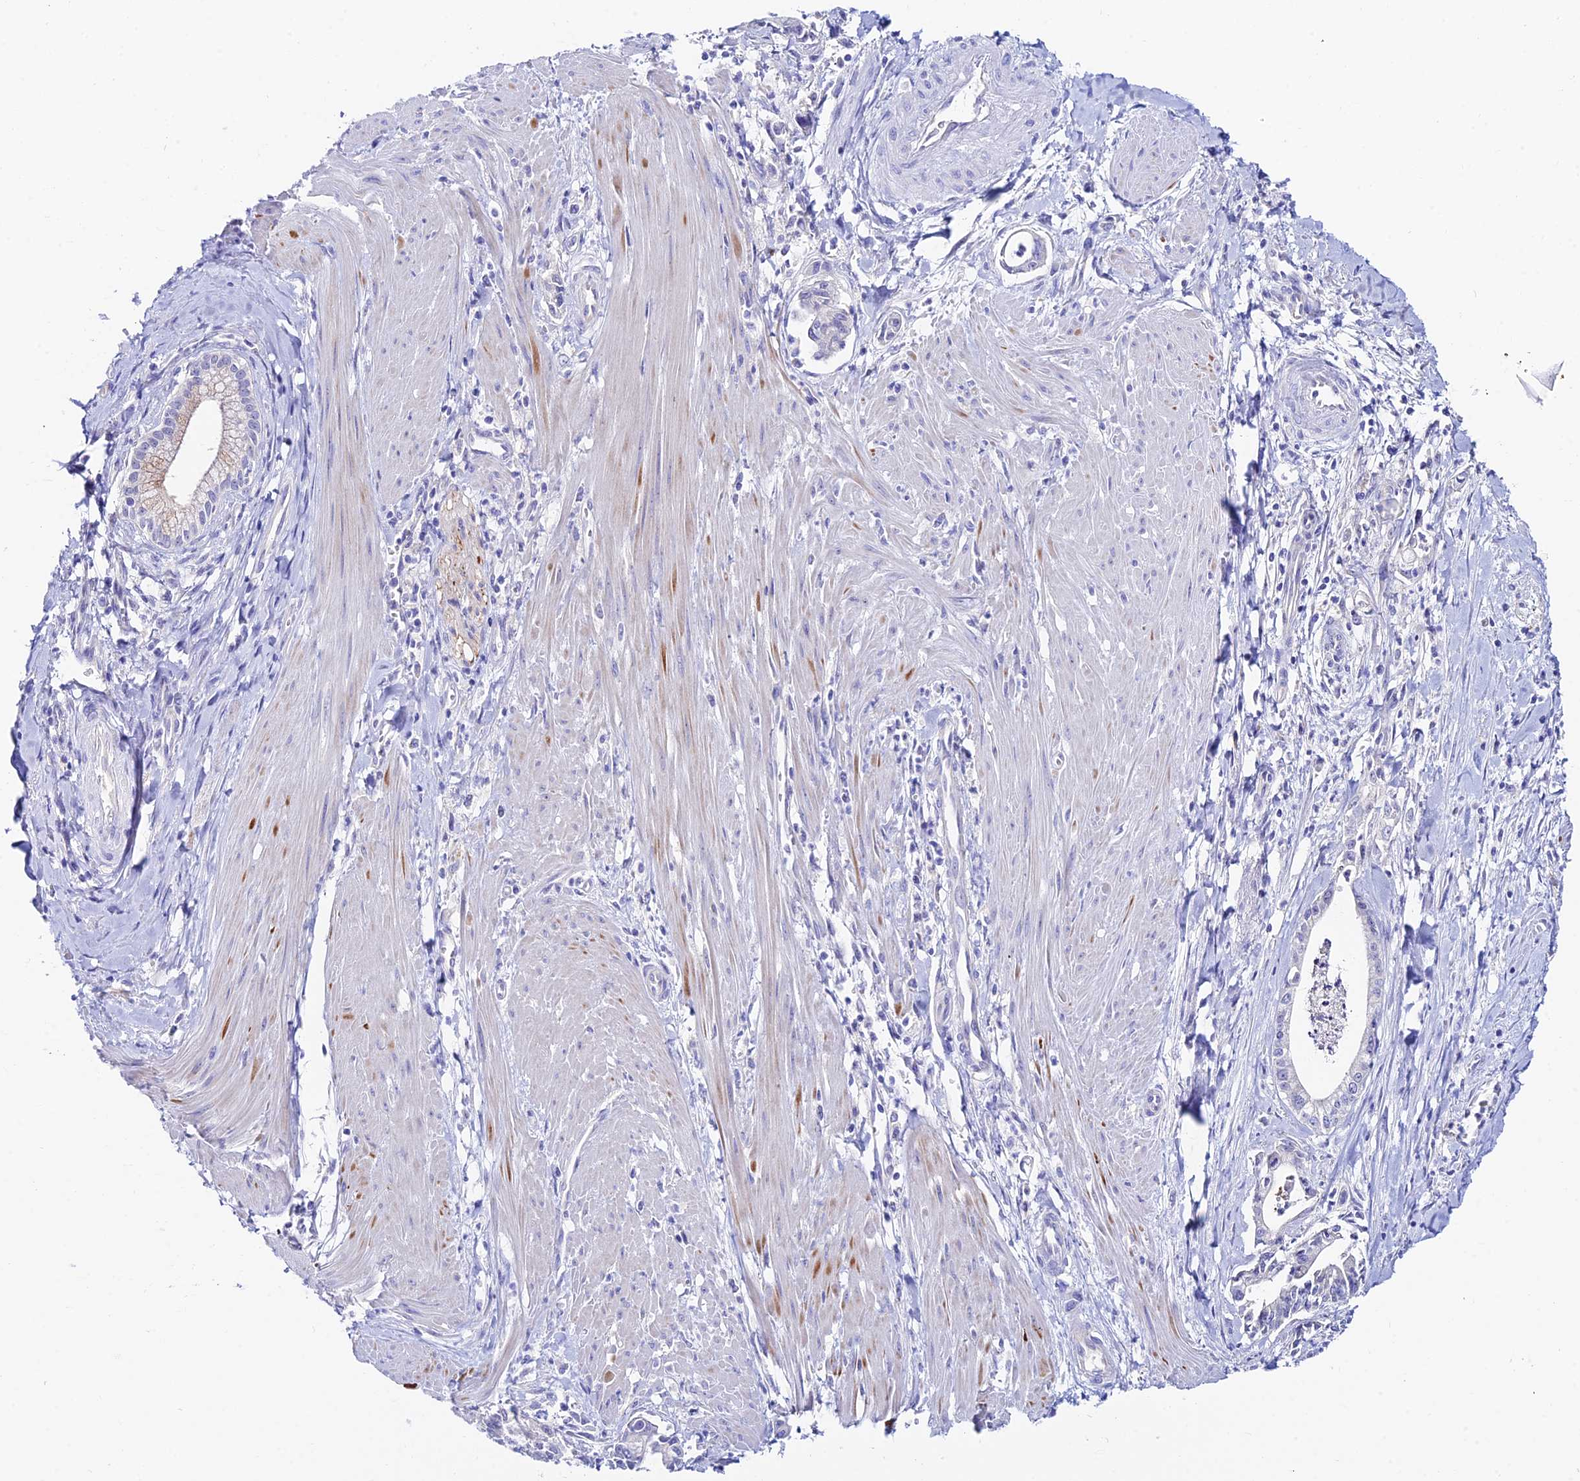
{"staining": {"intensity": "negative", "quantity": "none", "location": "none"}, "tissue": "pancreatic cancer", "cell_type": "Tumor cells", "image_type": "cancer", "snomed": [{"axis": "morphology", "description": "Adenocarcinoma, NOS"}, {"axis": "topography", "description": "Pancreas"}], "caption": "Tumor cells are negative for brown protein staining in pancreatic adenocarcinoma.", "gene": "CEP41", "patient": {"sex": "male", "age": 78}}